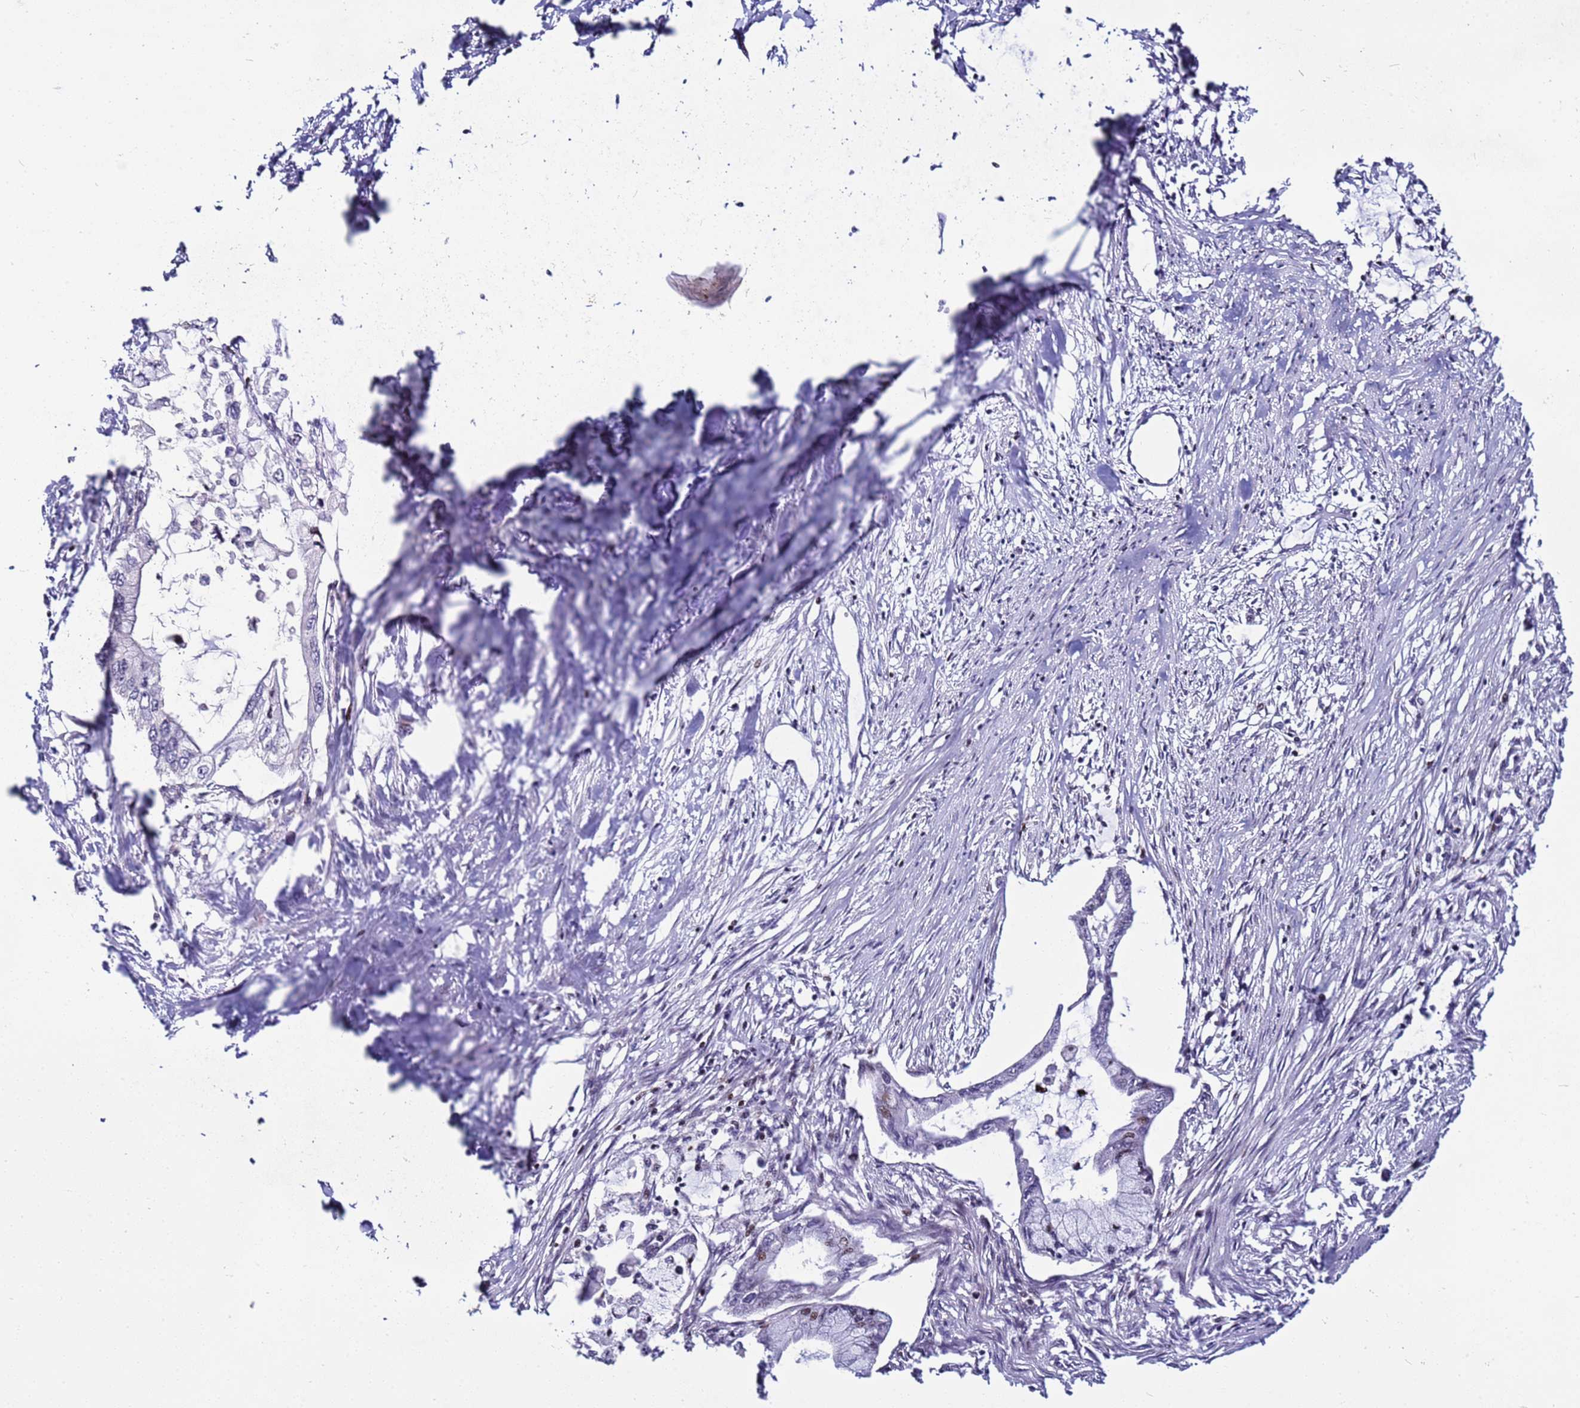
{"staining": {"intensity": "negative", "quantity": "none", "location": "none"}, "tissue": "pancreatic cancer", "cell_type": "Tumor cells", "image_type": "cancer", "snomed": [{"axis": "morphology", "description": "Adenocarcinoma, NOS"}, {"axis": "topography", "description": "Pancreas"}], "caption": "An immunohistochemistry (IHC) photomicrograph of pancreatic cancer is shown. There is no staining in tumor cells of pancreatic cancer.", "gene": "WBP11", "patient": {"sex": "male", "age": 48}}